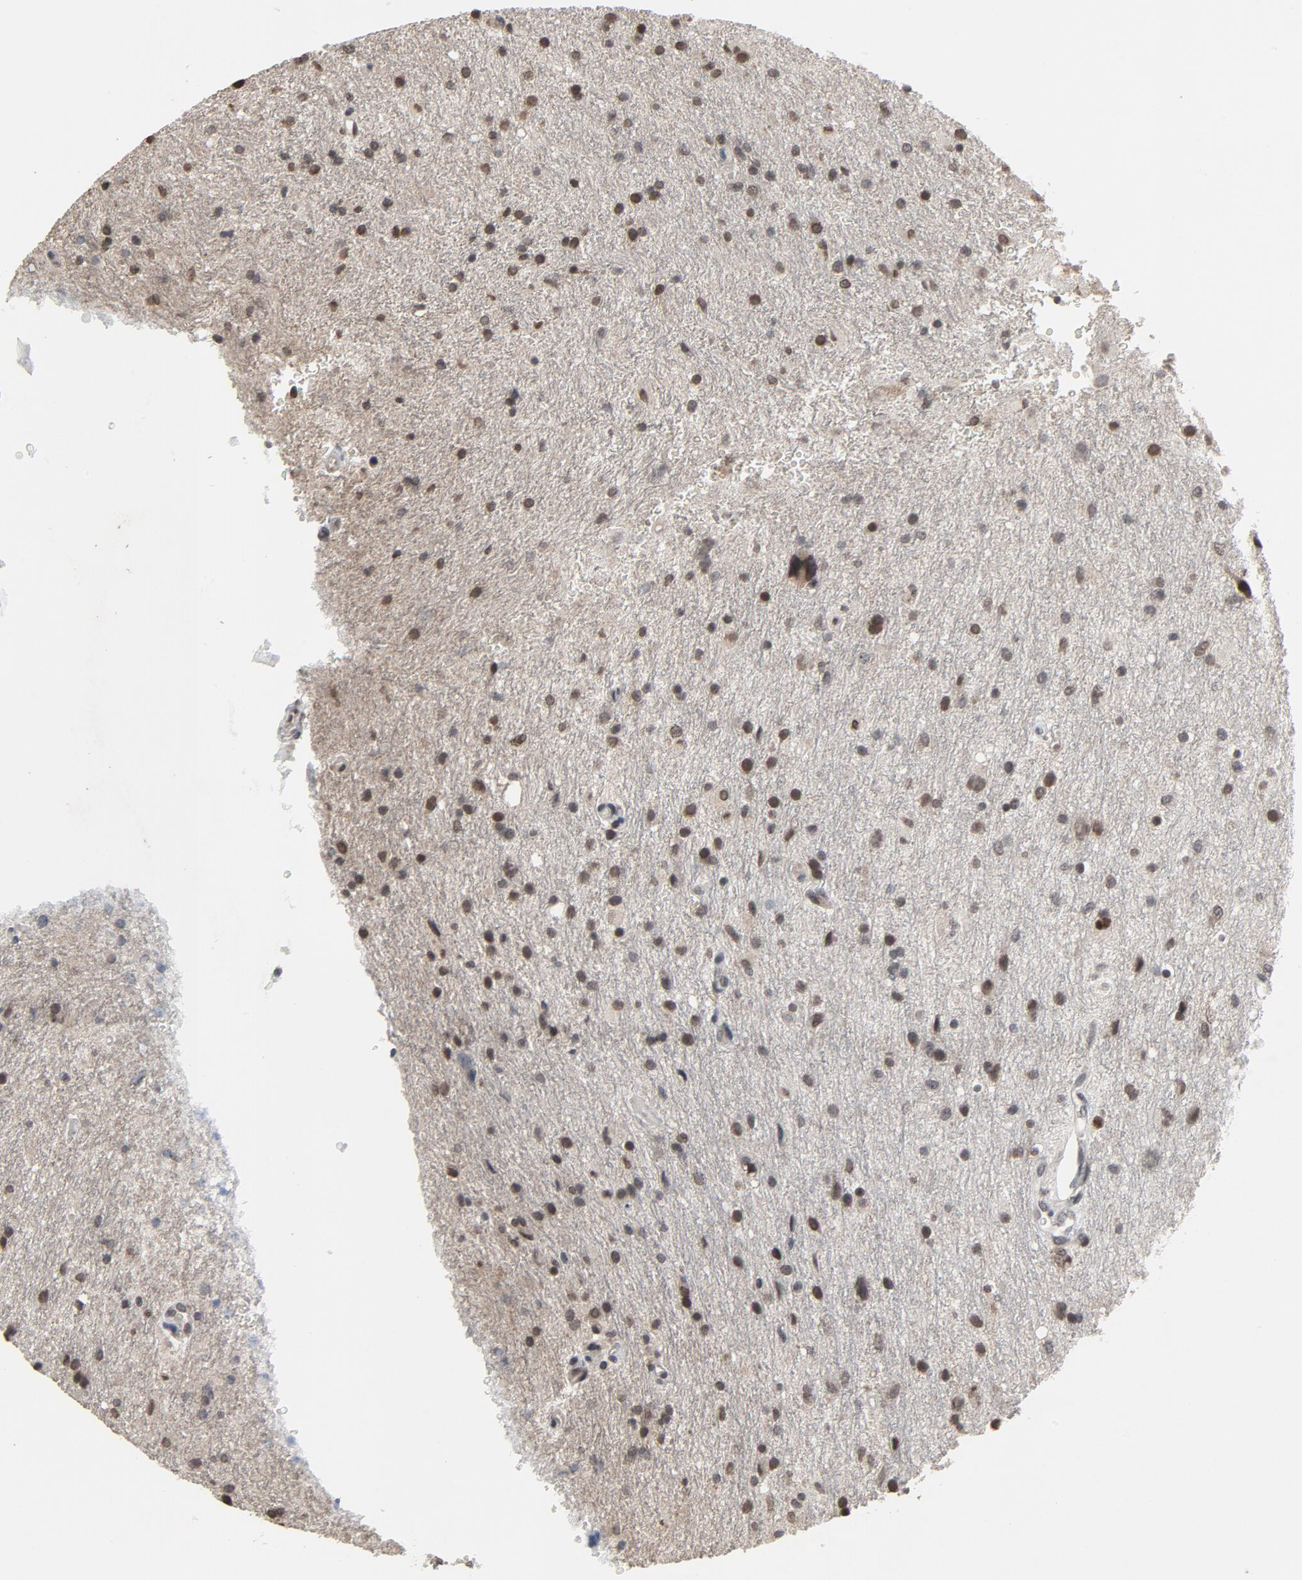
{"staining": {"intensity": "weak", "quantity": "25%-75%", "location": "cytoplasmic/membranous,nuclear"}, "tissue": "glioma", "cell_type": "Tumor cells", "image_type": "cancer", "snomed": [{"axis": "morphology", "description": "Normal tissue, NOS"}, {"axis": "morphology", "description": "Glioma, malignant, High grade"}, {"axis": "topography", "description": "Cerebral cortex"}], "caption": "Immunohistochemistry image of glioma stained for a protein (brown), which demonstrates low levels of weak cytoplasmic/membranous and nuclear staining in approximately 25%-75% of tumor cells.", "gene": "POM121", "patient": {"sex": "male", "age": 56}}